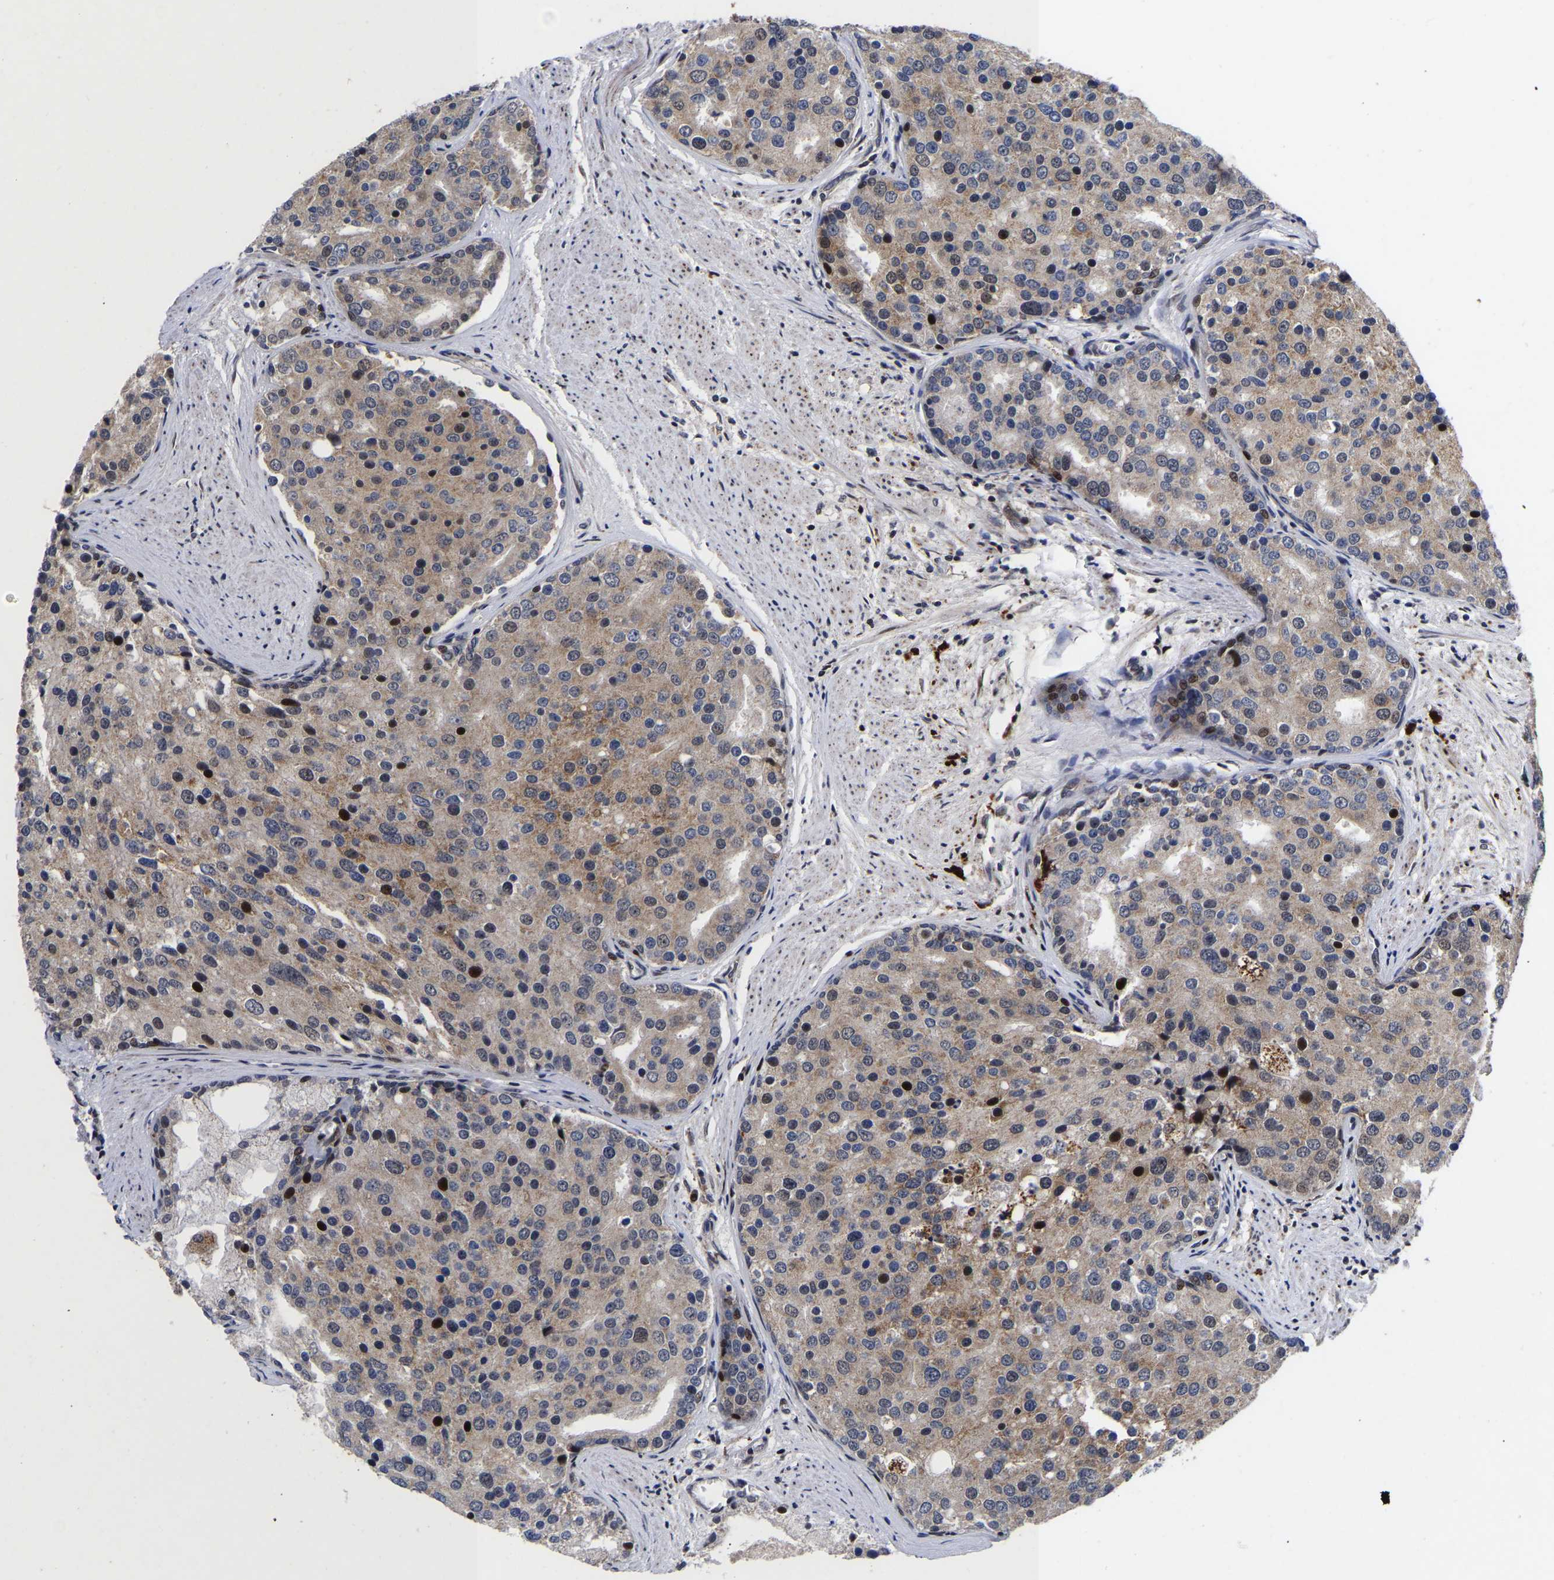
{"staining": {"intensity": "moderate", "quantity": ">75%", "location": "cytoplasmic/membranous"}, "tissue": "prostate cancer", "cell_type": "Tumor cells", "image_type": "cancer", "snomed": [{"axis": "morphology", "description": "Adenocarcinoma, High grade"}, {"axis": "topography", "description": "Prostate"}], "caption": "DAB (3,3'-diaminobenzidine) immunohistochemical staining of human adenocarcinoma (high-grade) (prostate) reveals moderate cytoplasmic/membranous protein staining in about >75% of tumor cells.", "gene": "JUNB", "patient": {"sex": "male", "age": 50}}